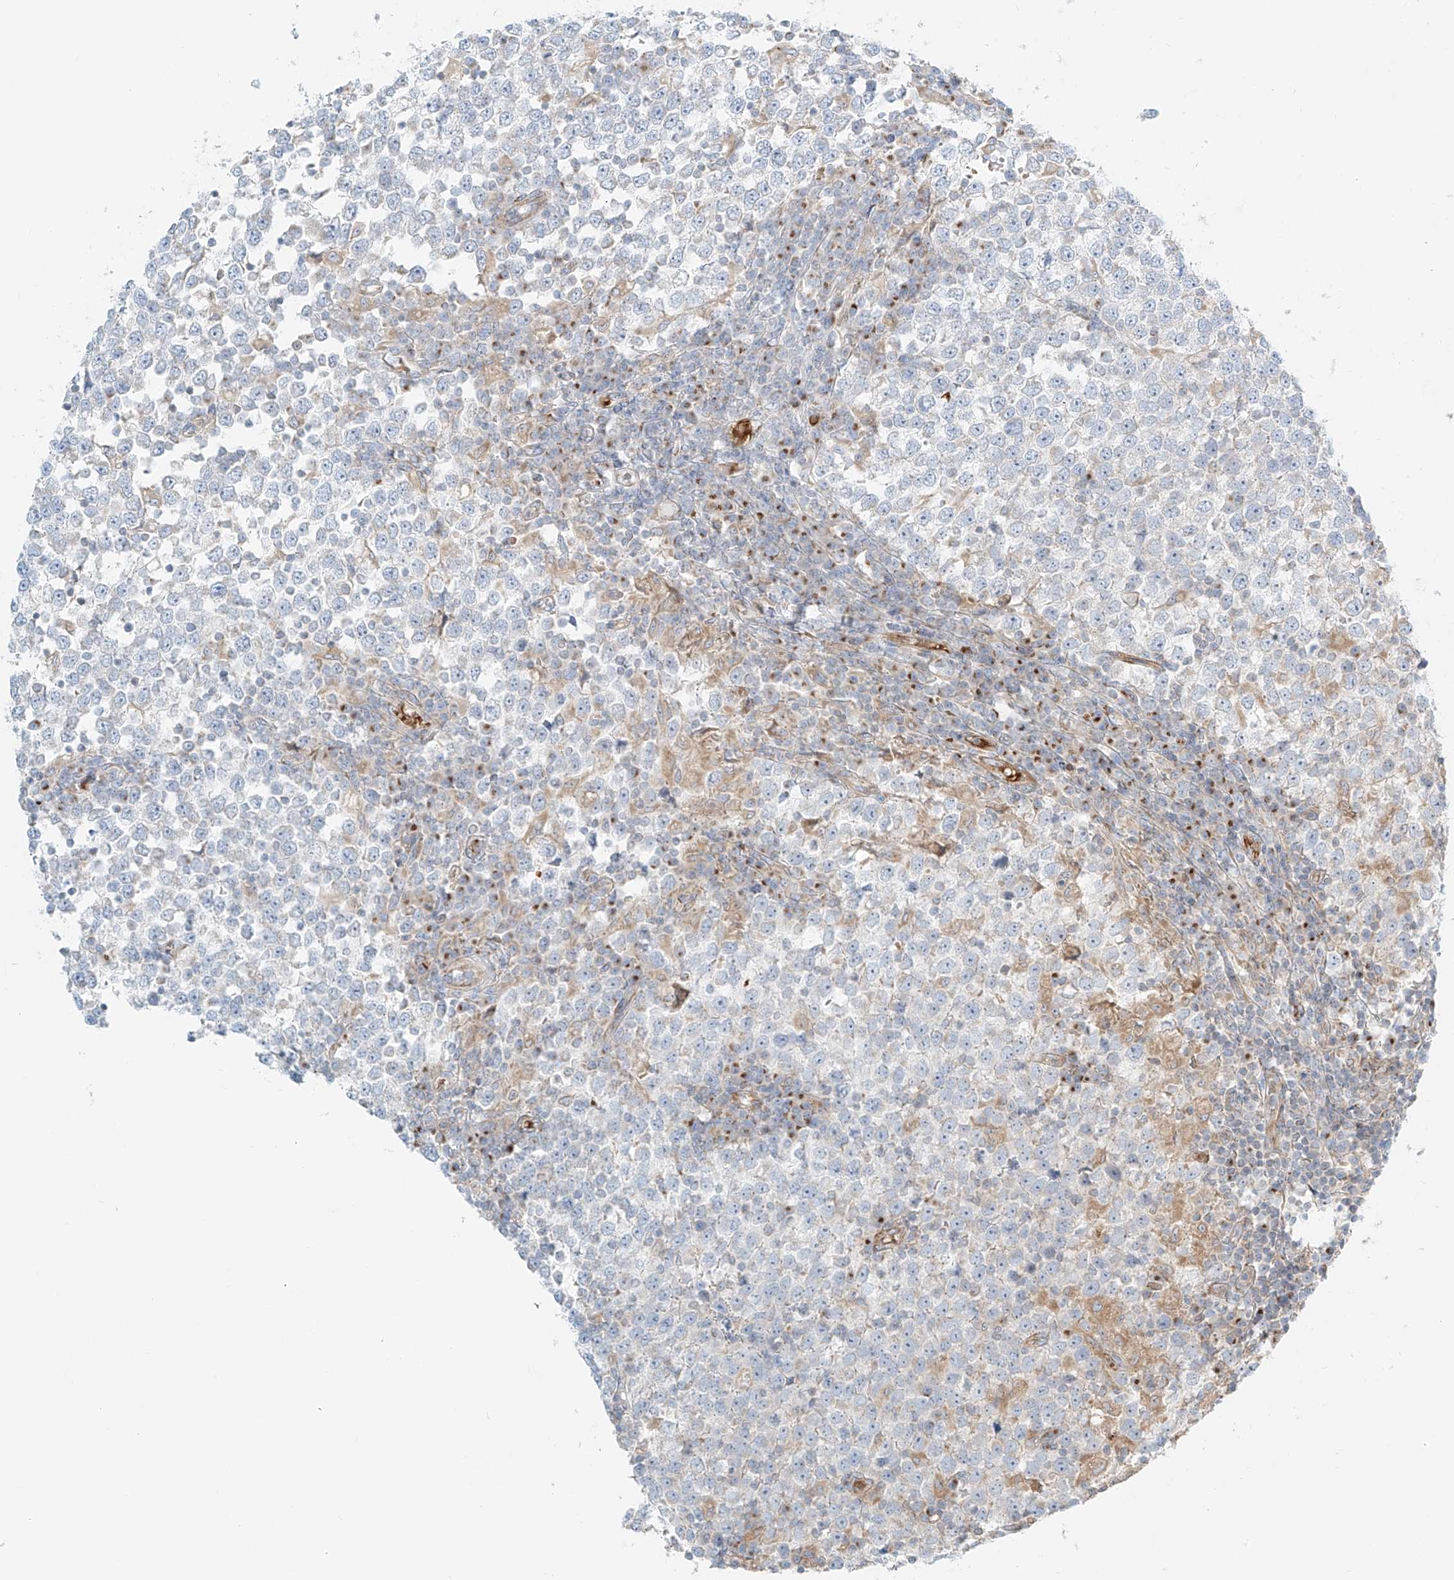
{"staining": {"intensity": "weak", "quantity": "<25%", "location": "cytoplasmic/membranous"}, "tissue": "testis cancer", "cell_type": "Tumor cells", "image_type": "cancer", "snomed": [{"axis": "morphology", "description": "Seminoma, NOS"}, {"axis": "topography", "description": "Testis"}], "caption": "High magnification brightfield microscopy of testis cancer (seminoma) stained with DAB (brown) and counterstained with hematoxylin (blue): tumor cells show no significant positivity.", "gene": "EIPR1", "patient": {"sex": "male", "age": 65}}